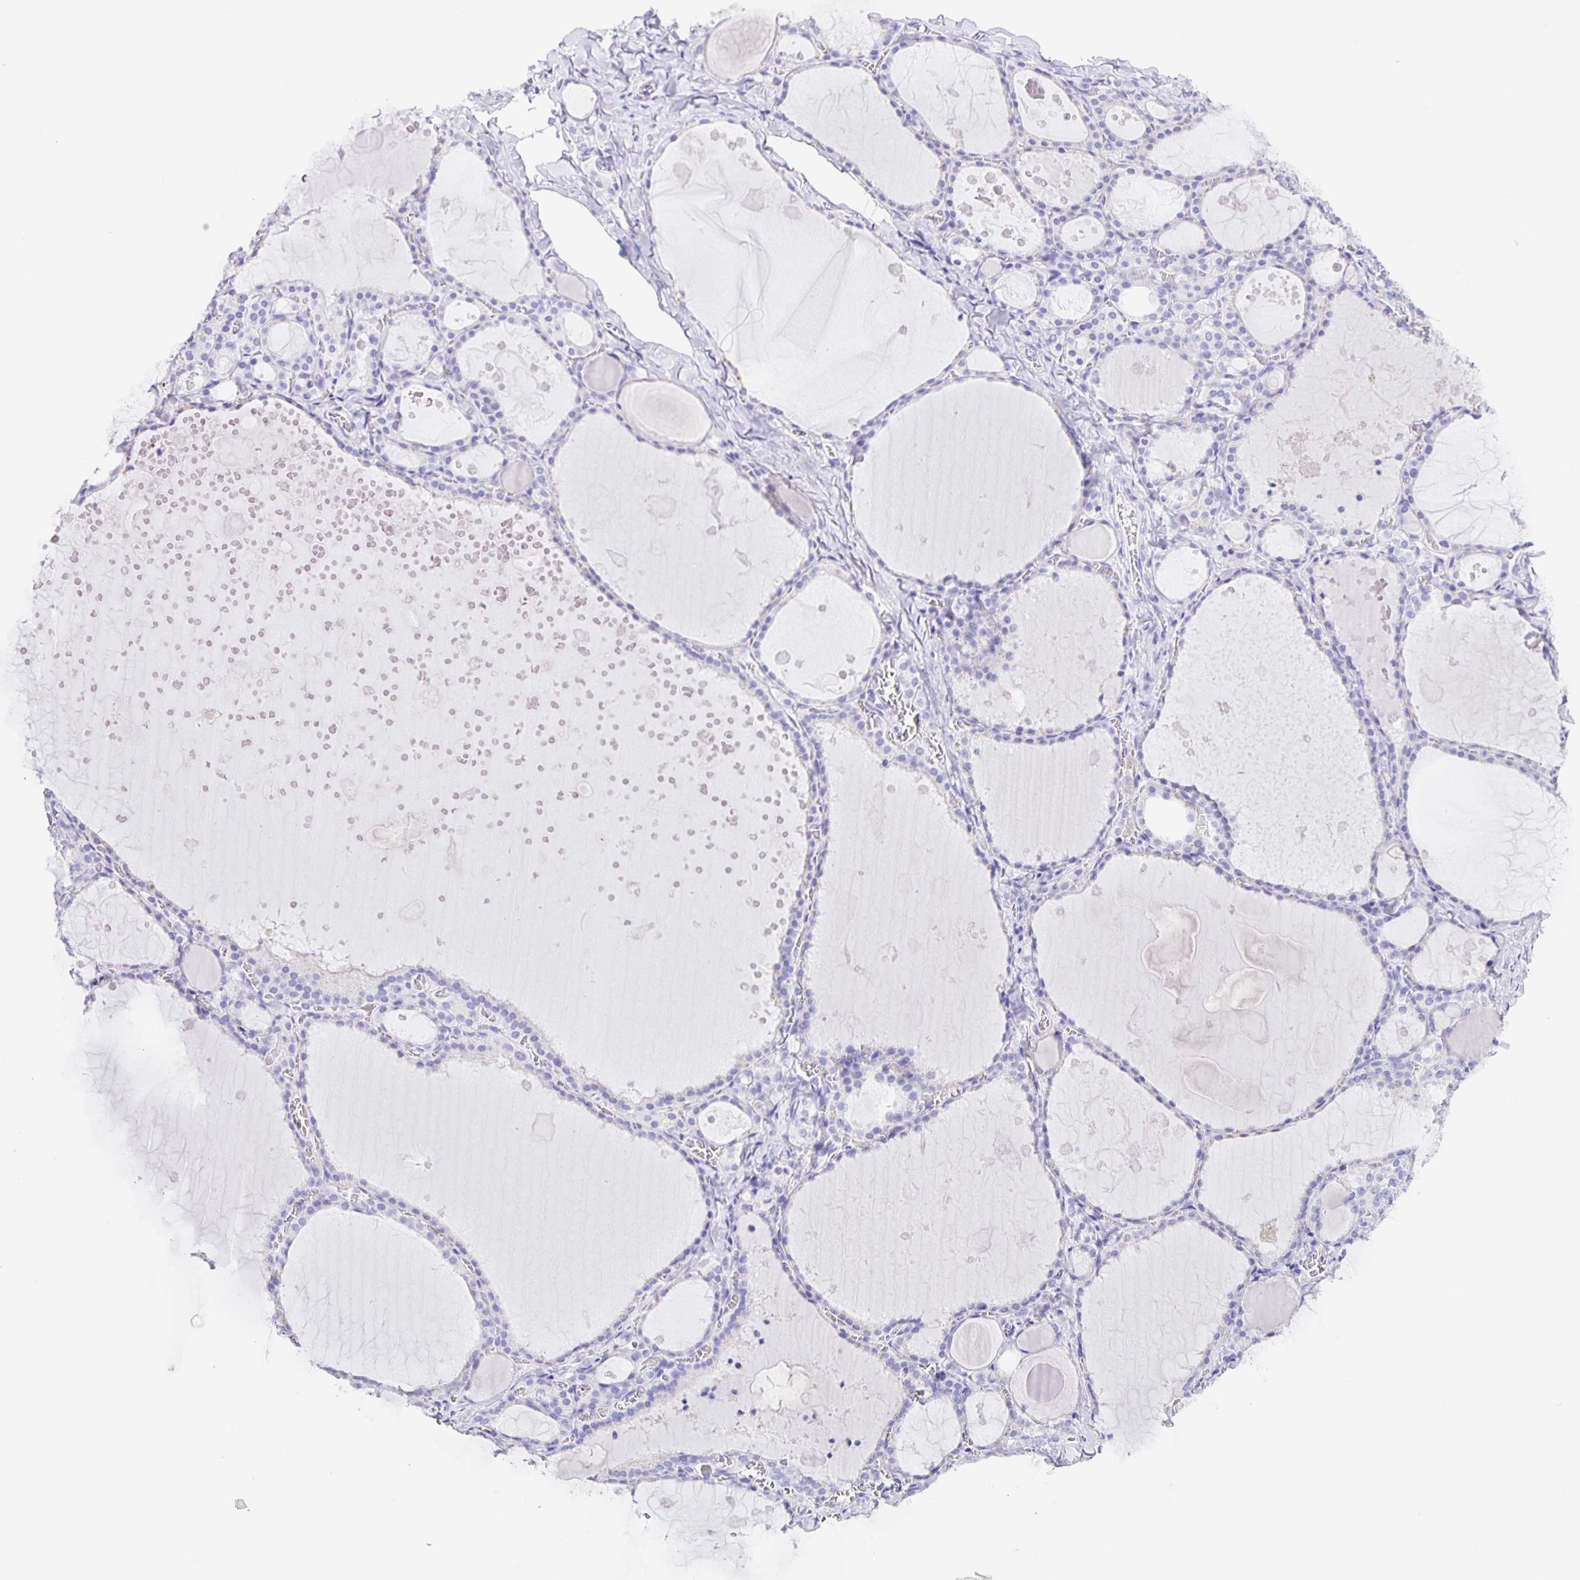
{"staining": {"intensity": "negative", "quantity": "none", "location": "none"}, "tissue": "thyroid gland", "cell_type": "Glandular cells", "image_type": "normal", "snomed": [{"axis": "morphology", "description": "Normal tissue, NOS"}, {"axis": "topography", "description": "Thyroid gland"}], "caption": "Immunohistochemistry micrograph of unremarkable thyroid gland: human thyroid gland stained with DAB (3,3'-diaminobenzidine) demonstrates no significant protein staining in glandular cells. (IHC, brightfield microscopy, high magnification).", "gene": "GUCA2A", "patient": {"sex": "male", "age": 56}}